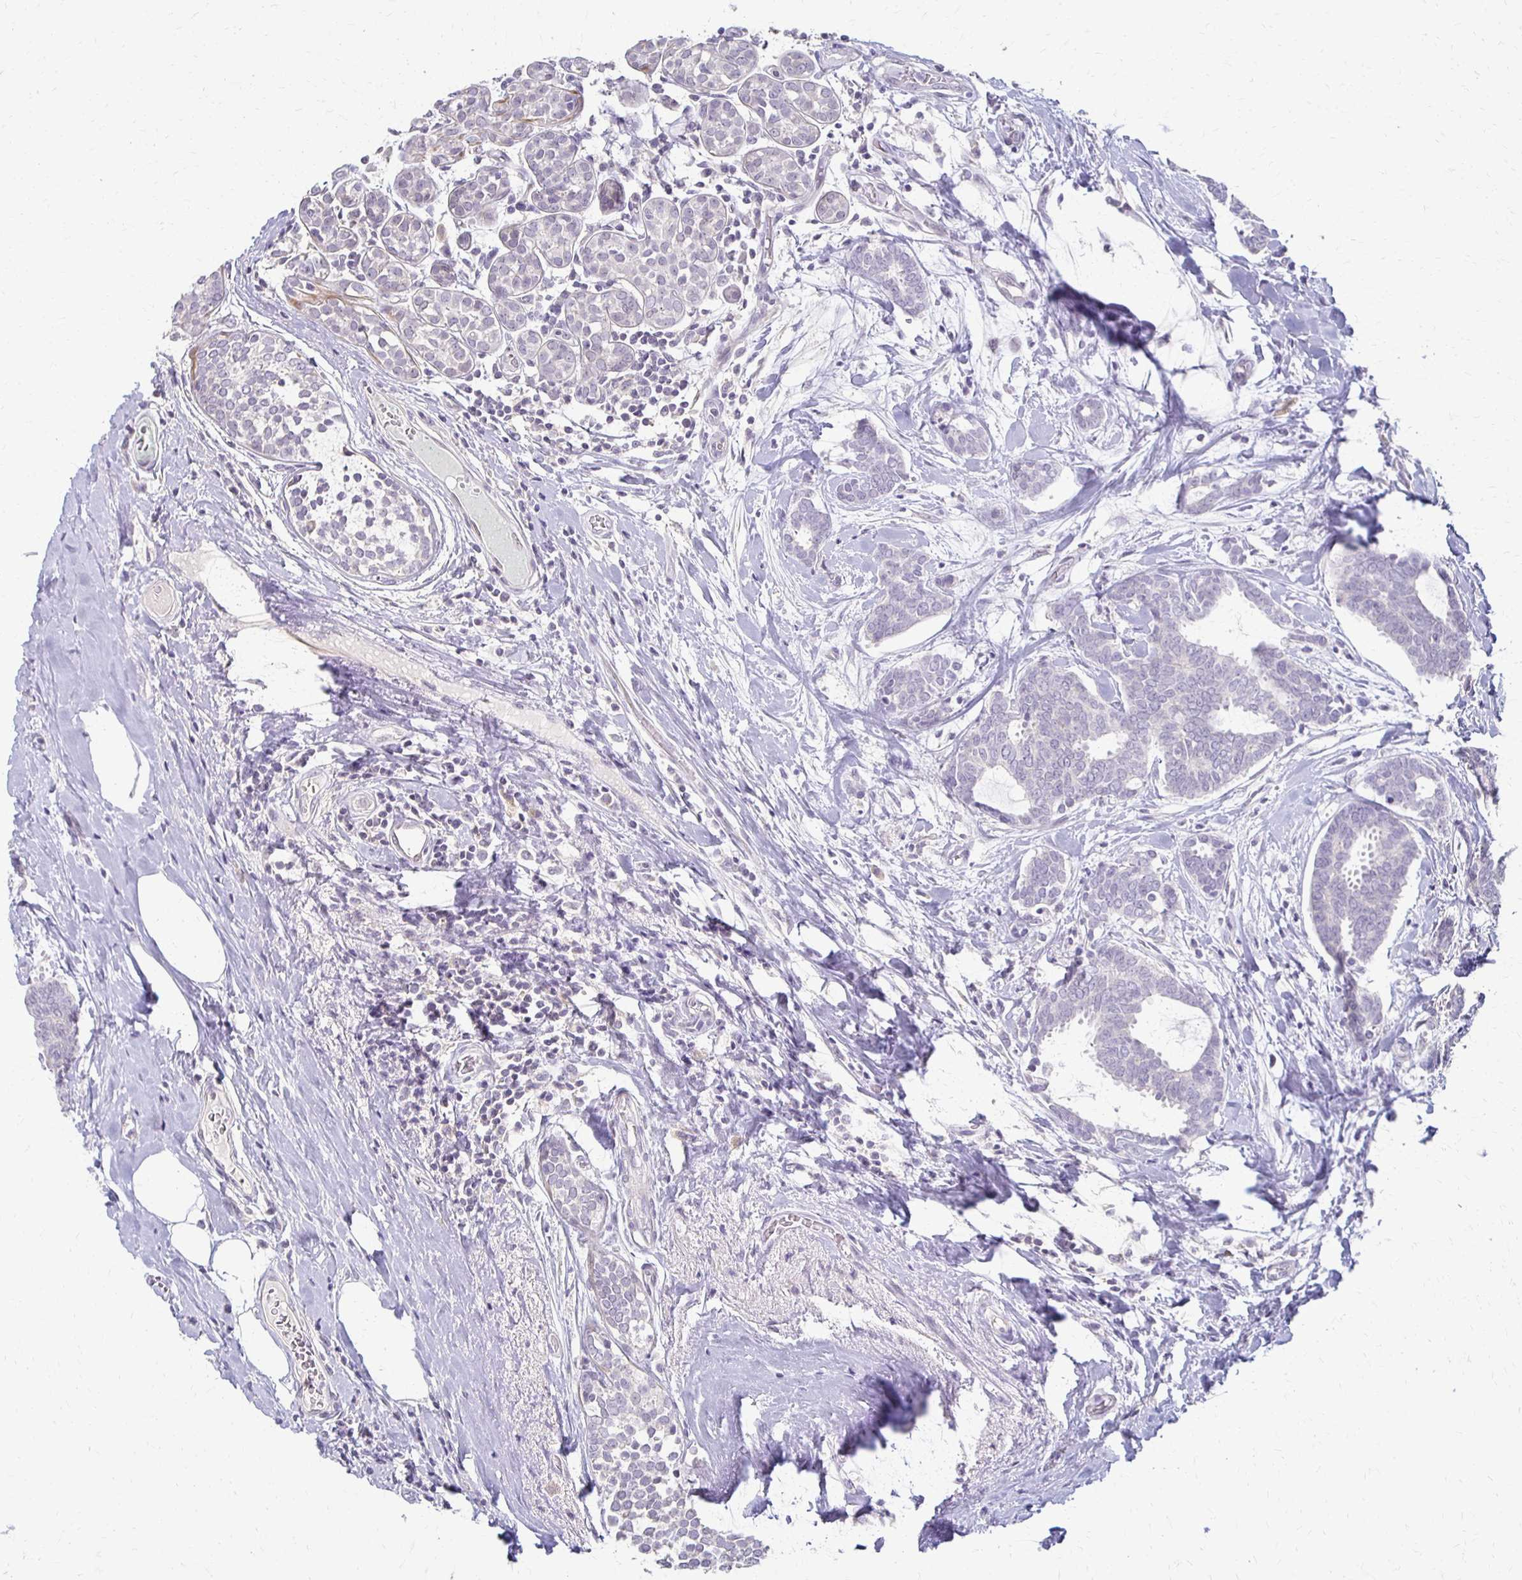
{"staining": {"intensity": "negative", "quantity": "none", "location": "none"}, "tissue": "breast cancer", "cell_type": "Tumor cells", "image_type": "cancer", "snomed": [{"axis": "morphology", "description": "Intraductal carcinoma, in situ"}, {"axis": "morphology", "description": "Duct carcinoma"}, {"axis": "morphology", "description": "Lobular carcinoma, in situ"}, {"axis": "topography", "description": "Breast"}], "caption": "IHC of lobular carcinoma in situ (breast) displays no positivity in tumor cells.", "gene": "FOXO4", "patient": {"sex": "female", "age": 44}}